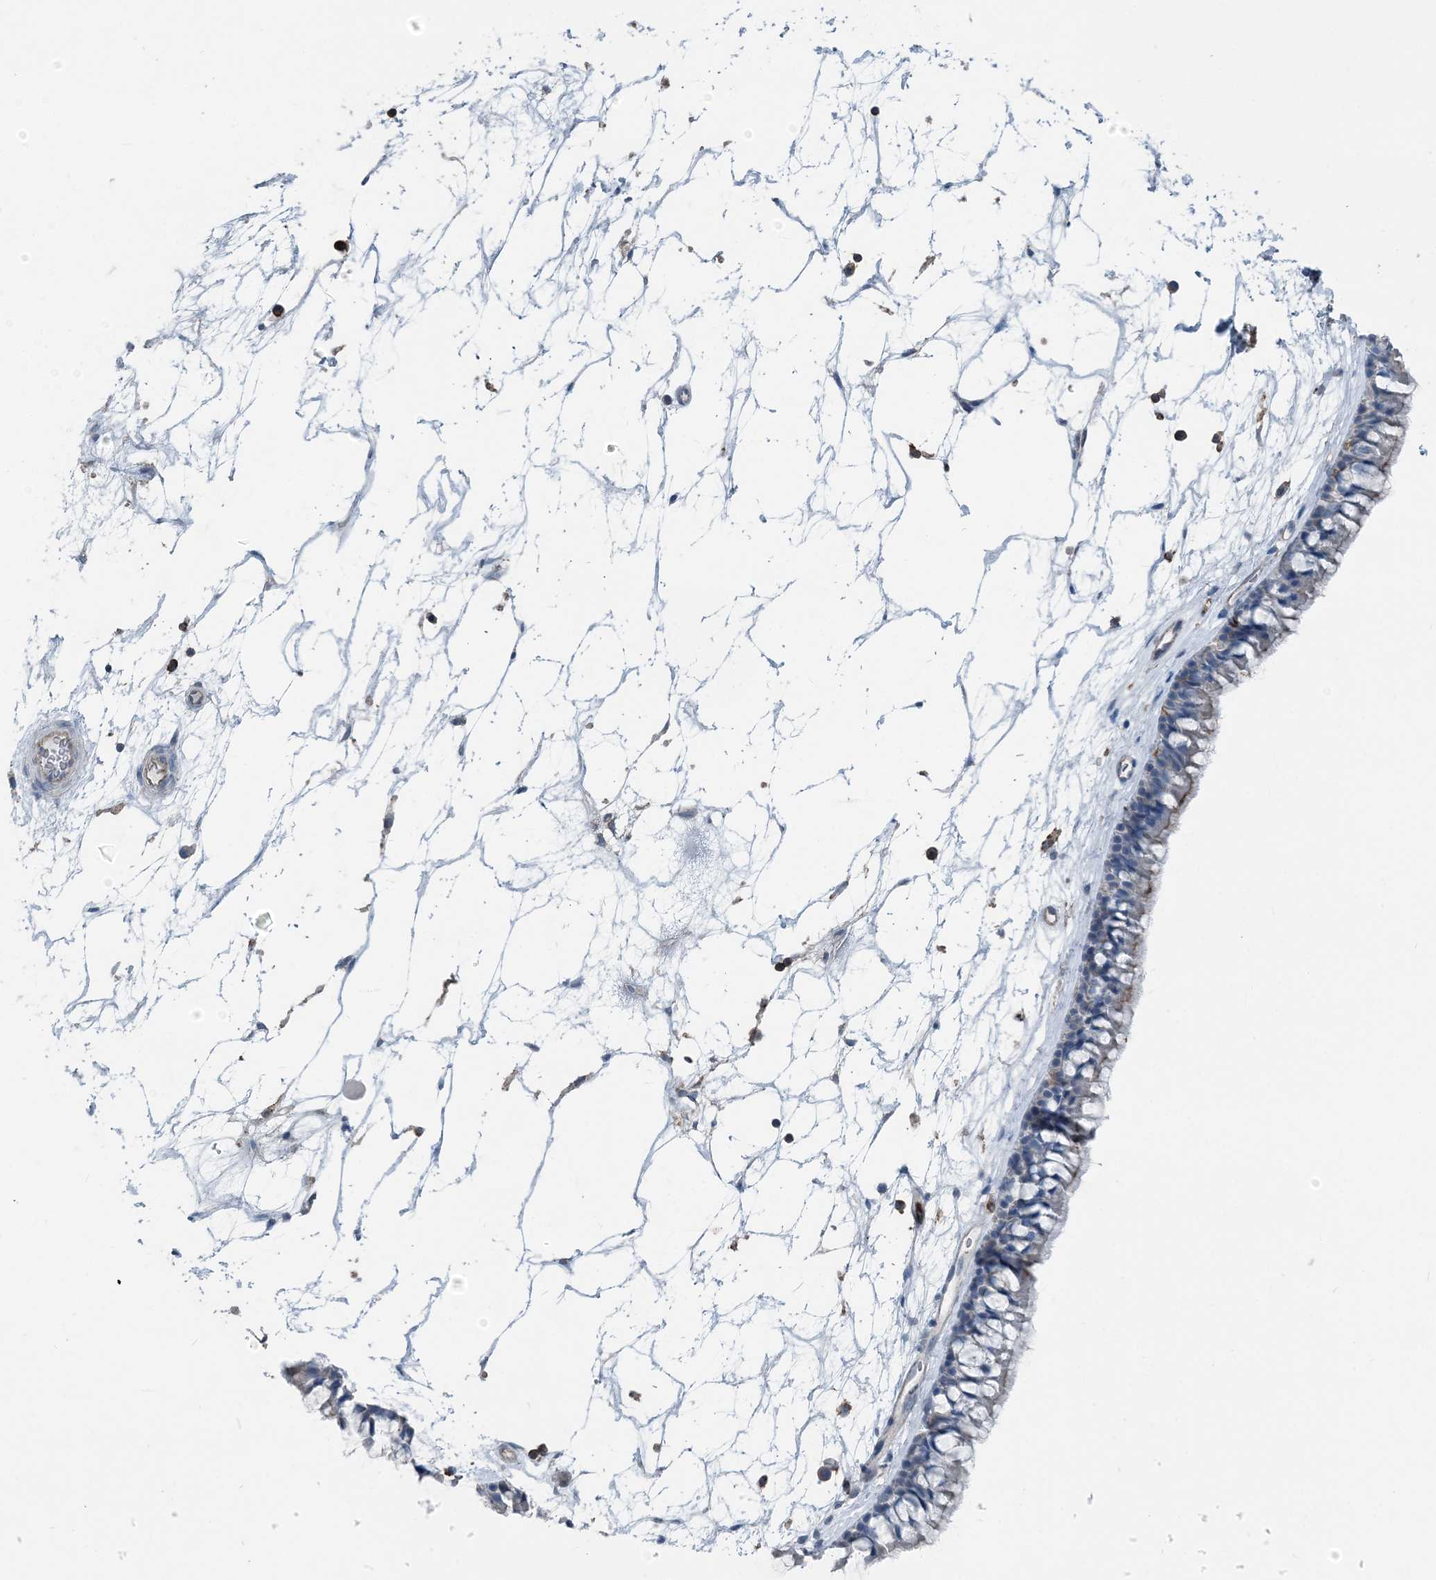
{"staining": {"intensity": "negative", "quantity": "none", "location": "none"}, "tissue": "nasopharynx", "cell_type": "Respiratory epithelial cells", "image_type": "normal", "snomed": [{"axis": "morphology", "description": "Normal tissue, NOS"}, {"axis": "topography", "description": "Nasopharynx"}], "caption": "Respiratory epithelial cells show no significant protein expression in benign nasopharynx. (DAB (3,3'-diaminobenzidine) immunohistochemistry visualized using brightfield microscopy, high magnification).", "gene": "CFL1", "patient": {"sex": "male", "age": 64}}